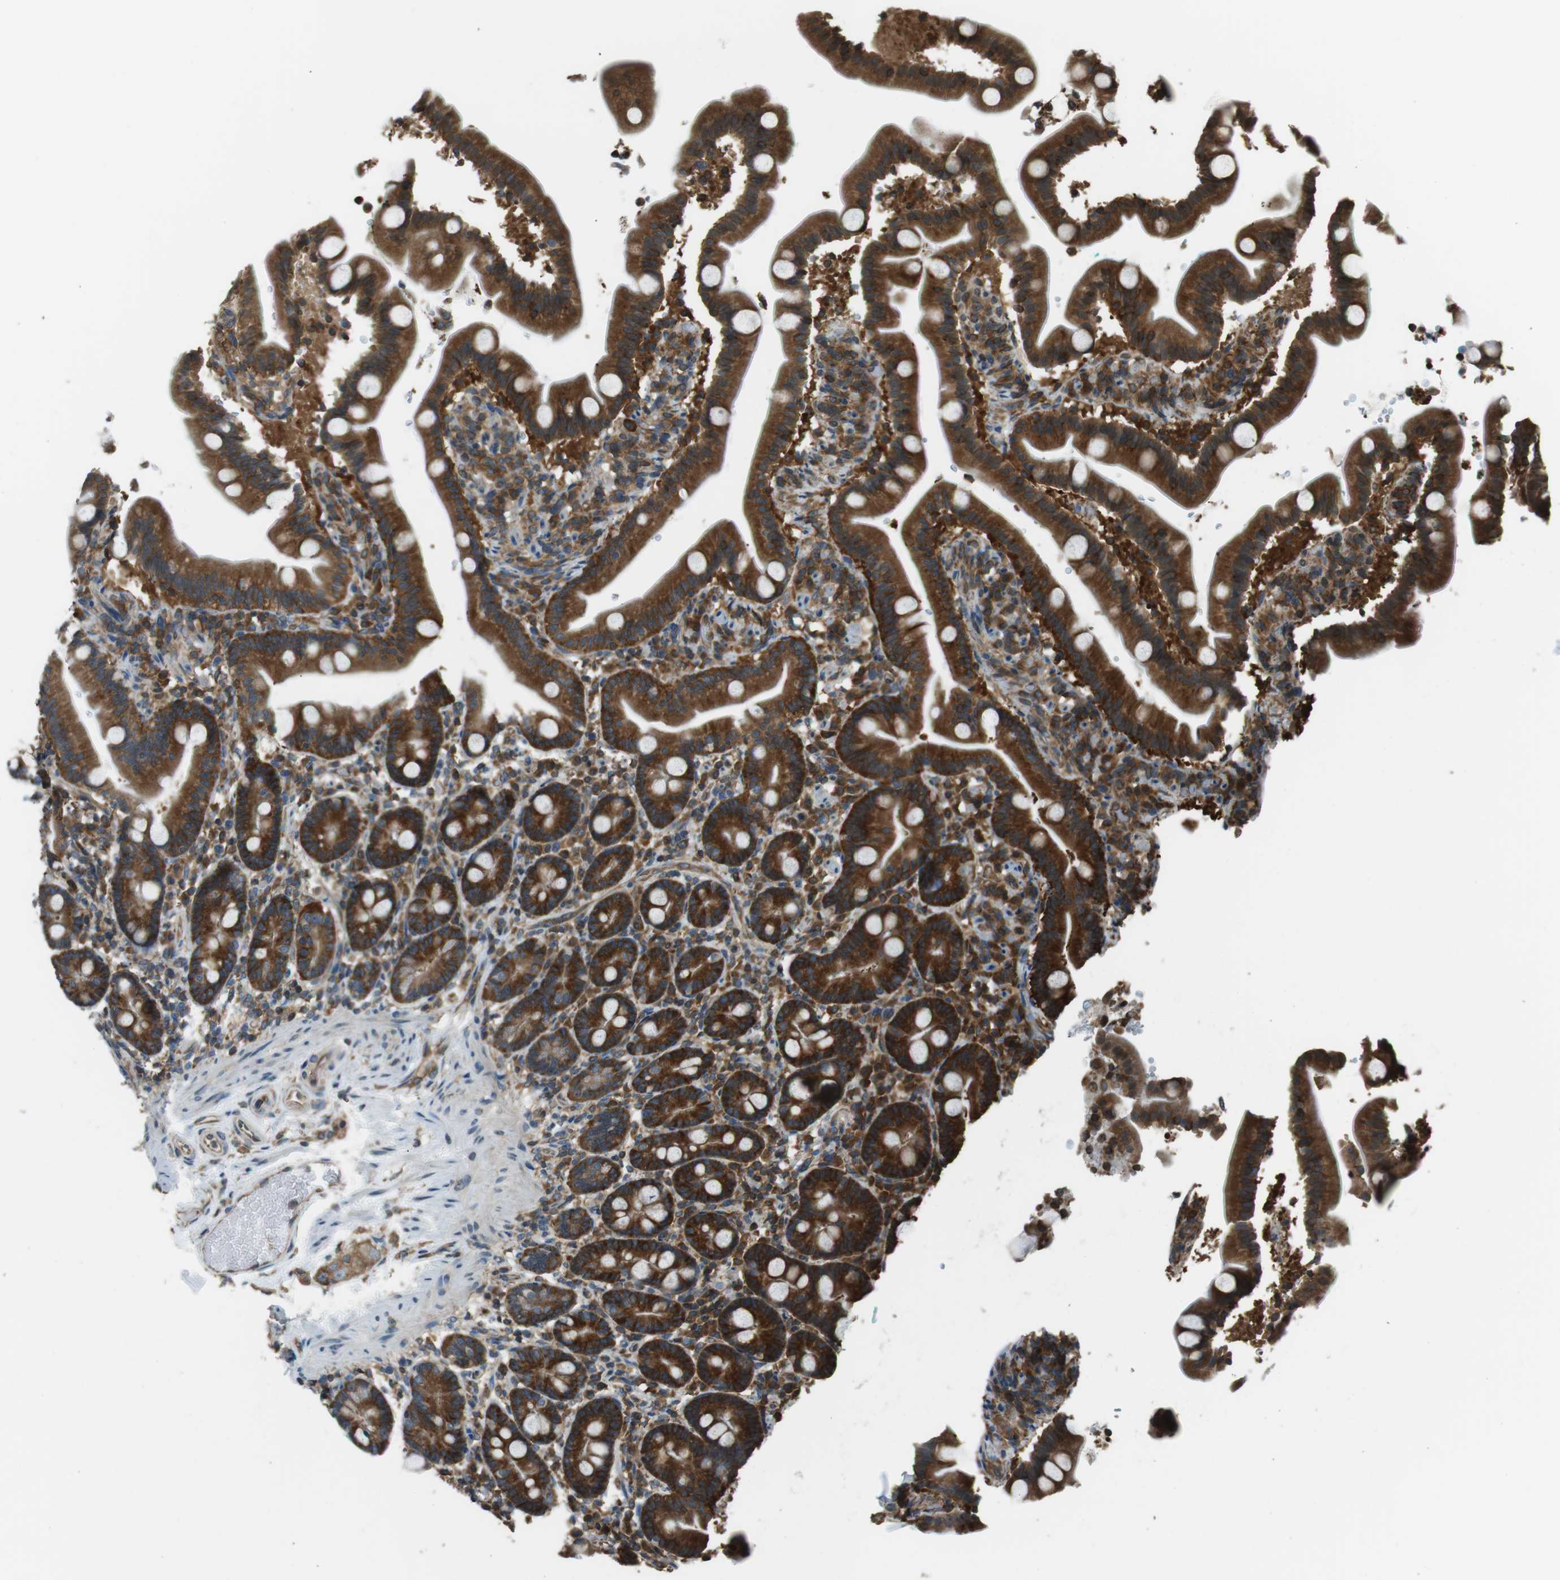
{"staining": {"intensity": "strong", "quantity": ">75%", "location": "cytoplasmic/membranous"}, "tissue": "duodenum", "cell_type": "Glandular cells", "image_type": "normal", "snomed": [{"axis": "morphology", "description": "Normal tissue, NOS"}, {"axis": "topography", "description": "Duodenum"}], "caption": "Immunohistochemical staining of benign human duodenum shows high levels of strong cytoplasmic/membranous staining in approximately >75% of glandular cells. The protein of interest is shown in brown color, while the nuclei are stained blue.", "gene": "PA2G4", "patient": {"sex": "male", "age": 54}}